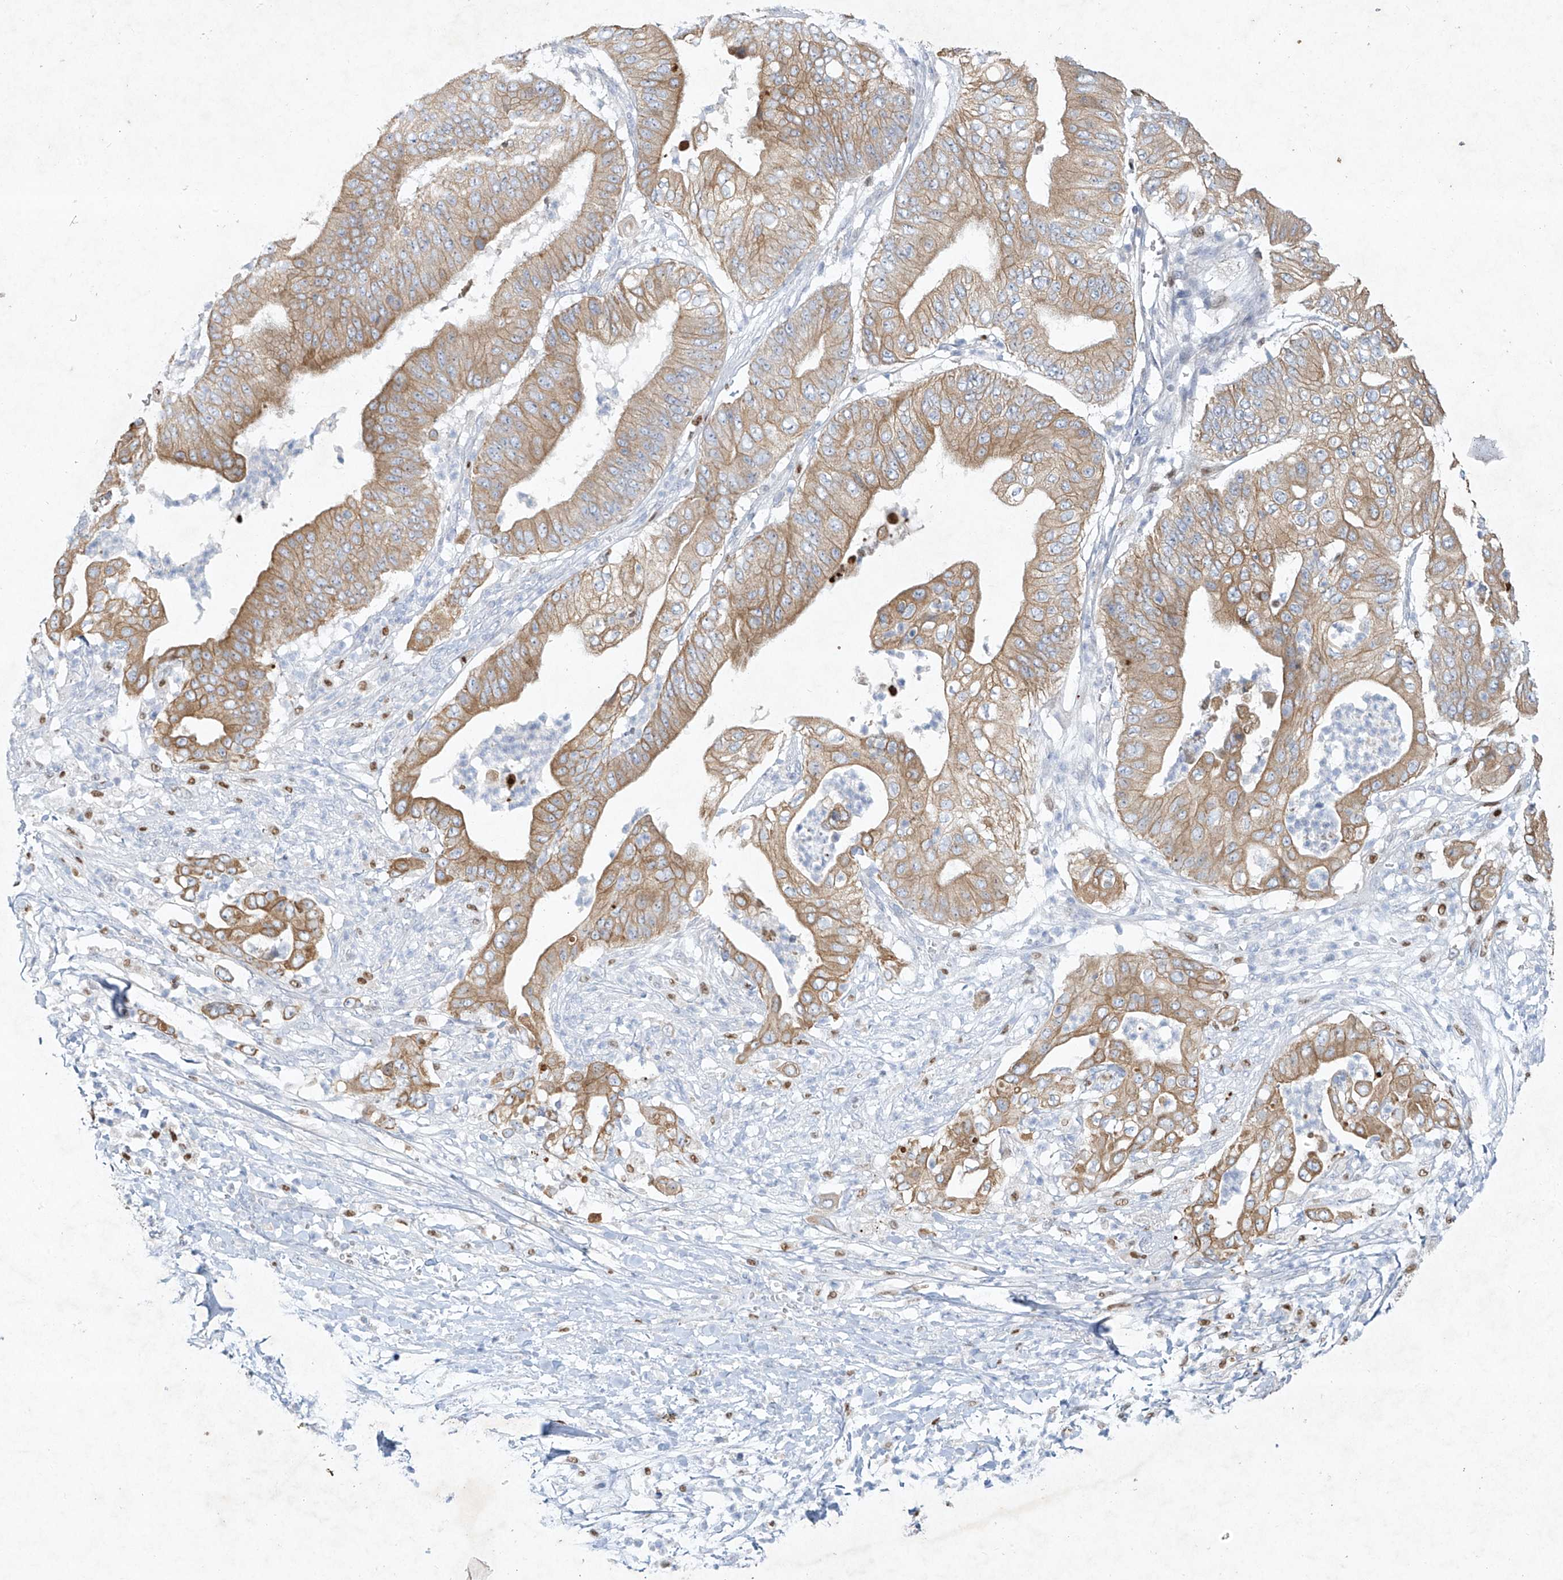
{"staining": {"intensity": "moderate", "quantity": ">75%", "location": "cytoplasmic/membranous"}, "tissue": "pancreatic cancer", "cell_type": "Tumor cells", "image_type": "cancer", "snomed": [{"axis": "morphology", "description": "Adenocarcinoma, NOS"}, {"axis": "topography", "description": "Pancreas"}], "caption": "DAB (3,3'-diaminobenzidine) immunohistochemical staining of human pancreatic cancer reveals moderate cytoplasmic/membranous protein expression in about >75% of tumor cells.", "gene": "TUBE1", "patient": {"sex": "female", "age": 77}}